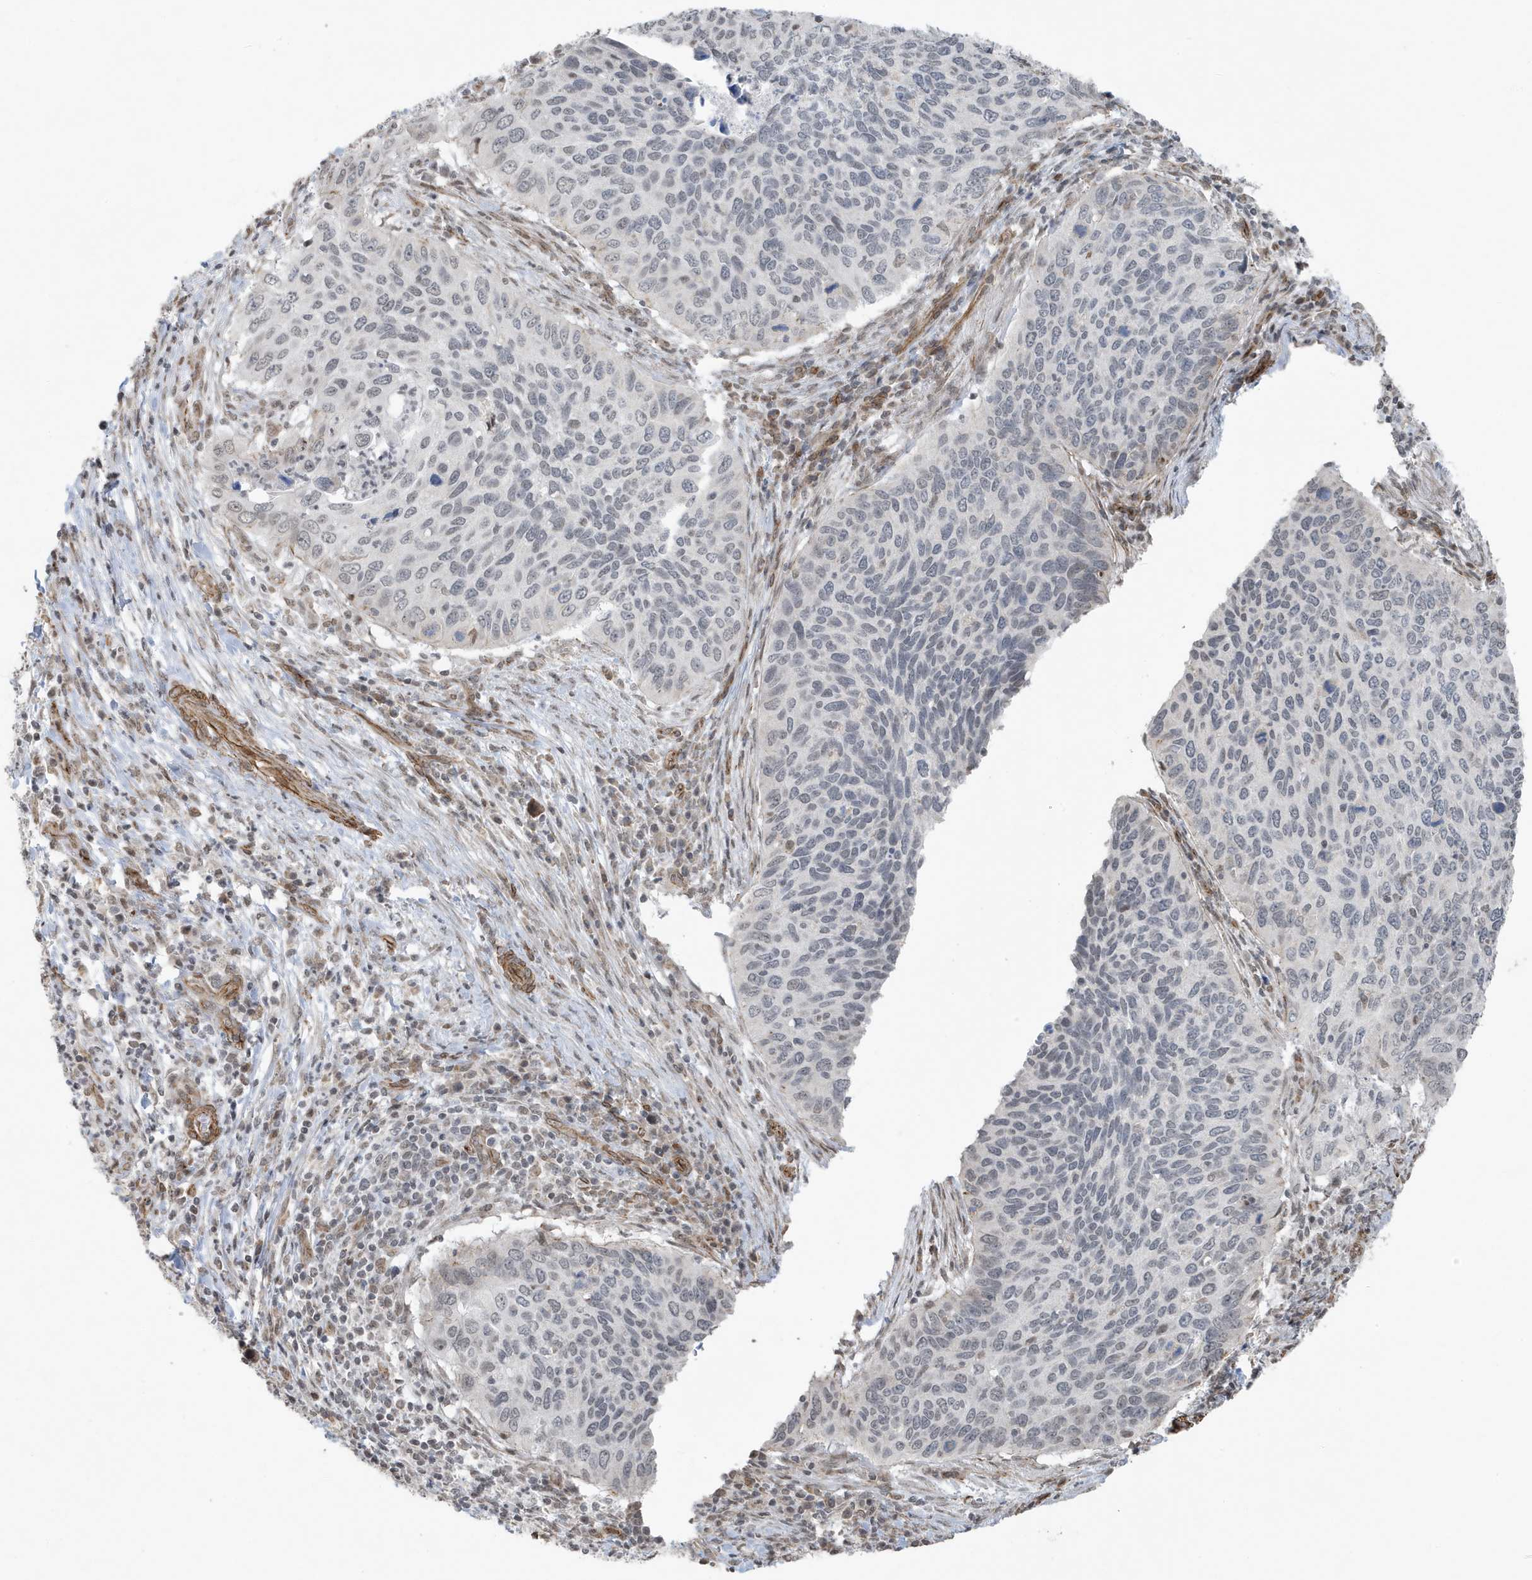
{"staining": {"intensity": "negative", "quantity": "none", "location": "none"}, "tissue": "cervical cancer", "cell_type": "Tumor cells", "image_type": "cancer", "snomed": [{"axis": "morphology", "description": "Squamous cell carcinoma, NOS"}, {"axis": "topography", "description": "Cervix"}], "caption": "High power microscopy histopathology image of an immunohistochemistry micrograph of cervical cancer (squamous cell carcinoma), revealing no significant staining in tumor cells.", "gene": "CHCHD4", "patient": {"sex": "female", "age": 38}}